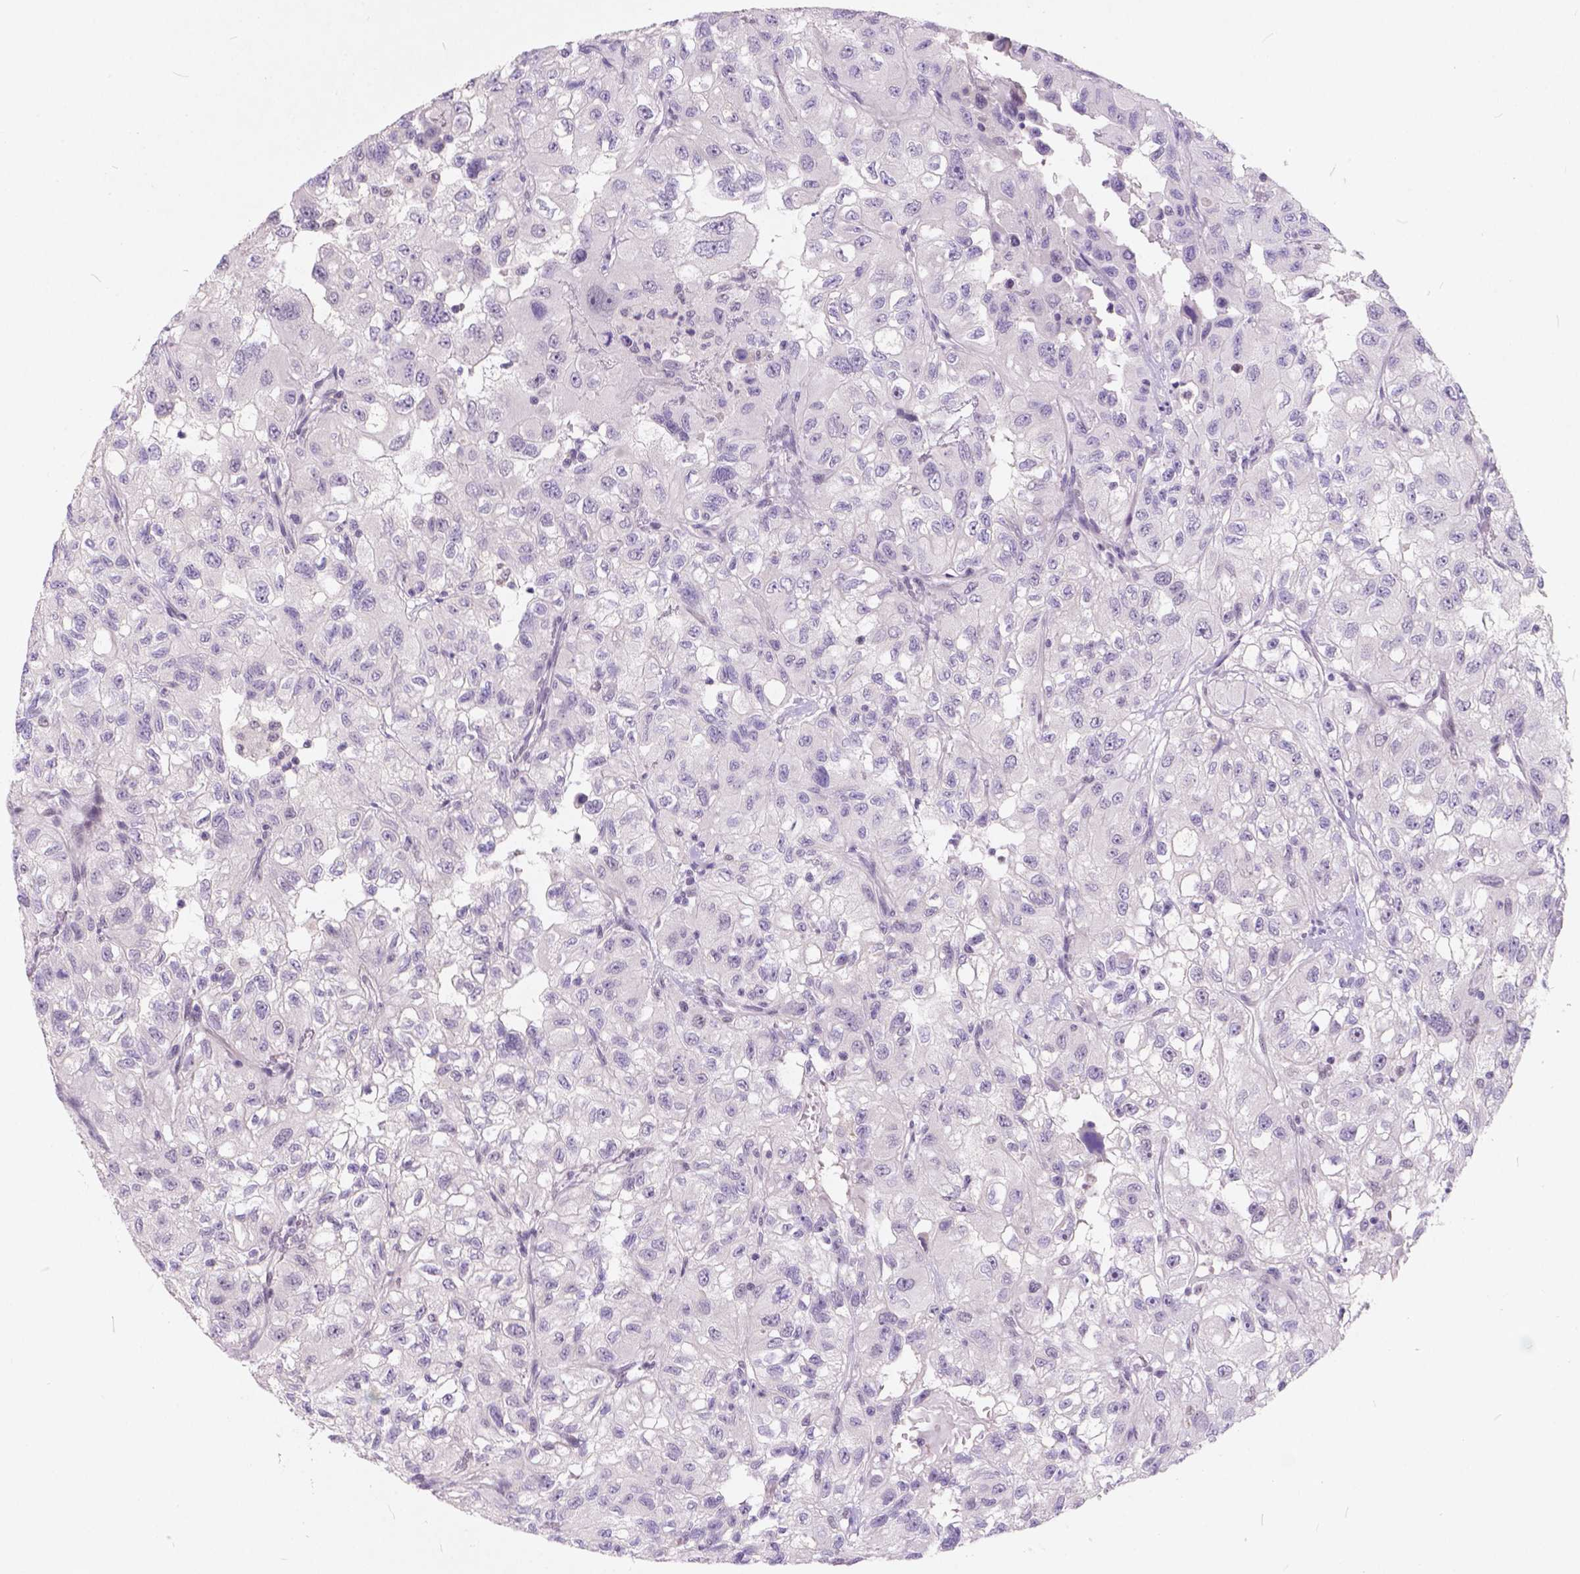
{"staining": {"intensity": "negative", "quantity": "none", "location": "none"}, "tissue": "renal cancer", "cell_type": "Tumor cells", "image_type": "cancer", "snomed": [{"axis": "morphology", "description": "Adenocarcinoma, NOS"}, {"axis": "topography", "description": "Kidney"}], "caption": "The IHC histopathology image has no significant positivity in tumor cells of renal cancer (adenocarcinoma) tissue.", "gene": "FAM53A", "patient": {"sex": "male", "age": 64}}